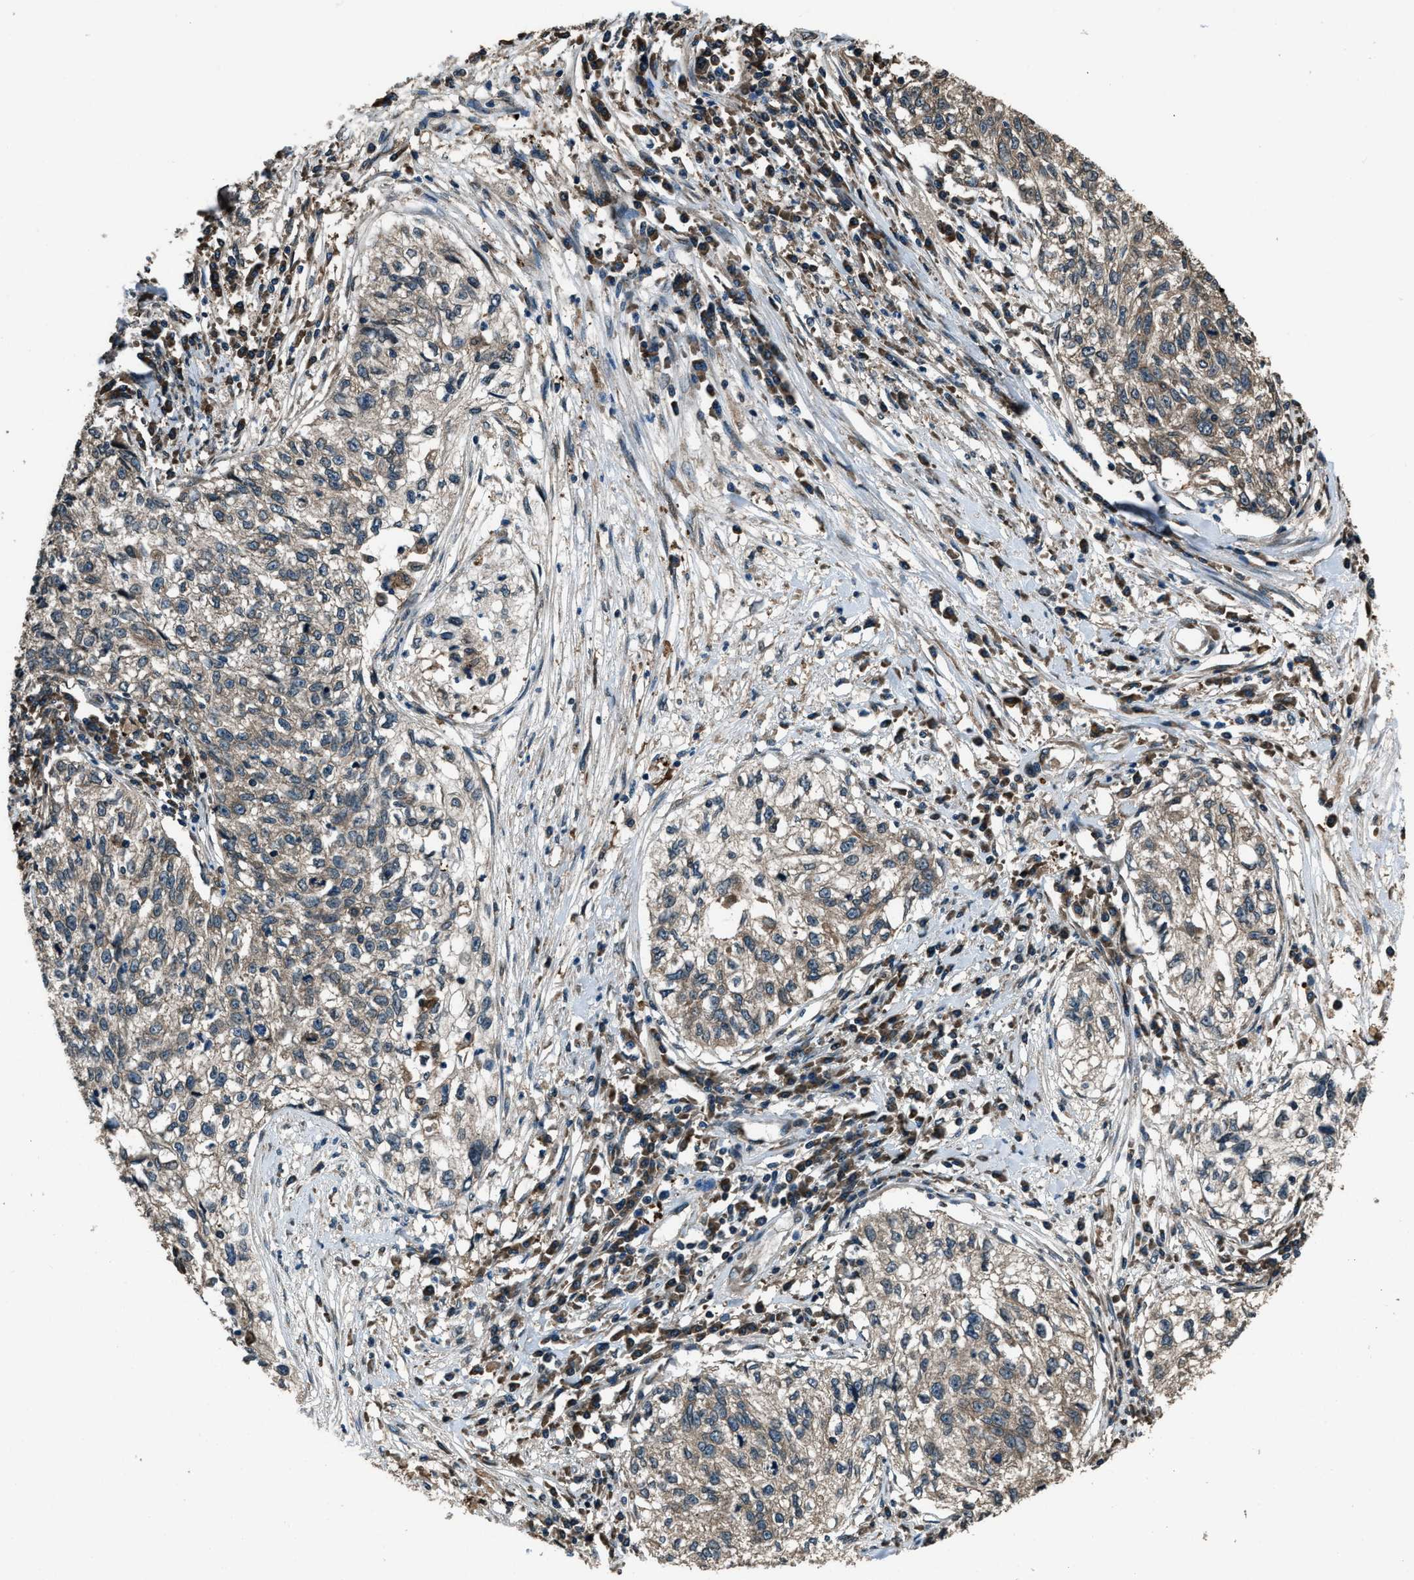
{"staining": {"intensity": "weak", "quantity": ">75%", "location": "cytoplasmic/membranous"}, "tissue": "cervical cancer", "cell_type": "Tumor cells", "image_type": "cancer", "snomed": [{"axis": "morphology", "description": "Squamous cell carcinoma, NOS"}, {"axis": "topography", "description": "Cervix"}], "caption": "Immunohistochemical staining of cervical squamous cell carcinoma demonstrates low levels of weak cytoplasmic/membranous positivity in approximately >75% of tumor cells.", "gene": "TRIM4", "patient": {"sex": "female", "age": 57}}